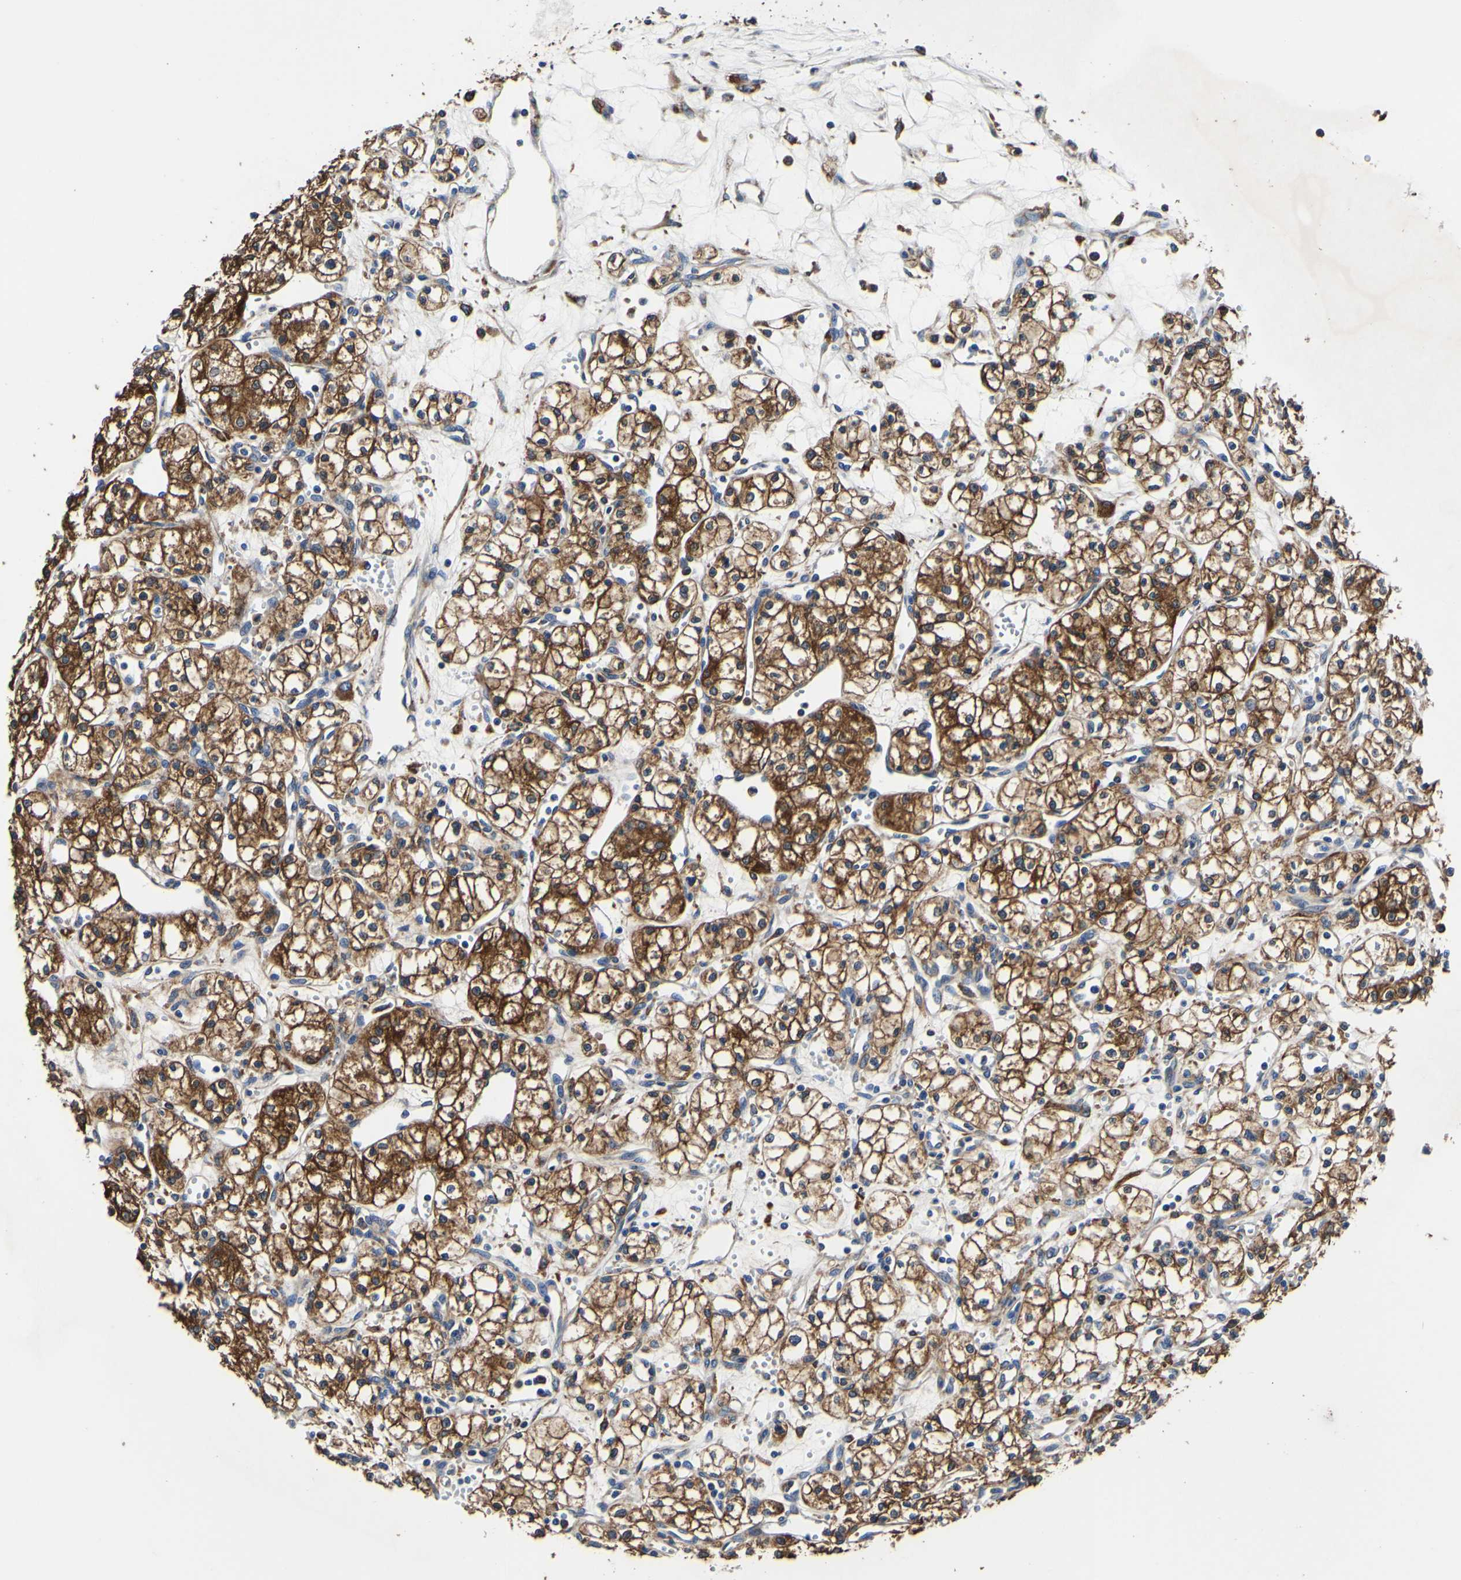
{"staining": {"intensity": "strong", "quantity": ">75%", "location": "cytoplasmic/membranous"}, "tissue": "renal cancer", "cell_type": "Tumor cells", "image_type": "cancer", "snomed": [{"axis": "morphology", "description": "Normal tissue, NOS"}, {"axis": "morphology", "description": "Adenocarcinoma, NOS"}, {"axis": "topography", "description": "Kidney"}], "caption": "A brown stain labels strong cytoplasmic/membranous expression of a protein in human renal cancer (adenocarcinoma) tumor cells.", "gene": "P4HB", "patient": {"sex": "male", "age": 59}}